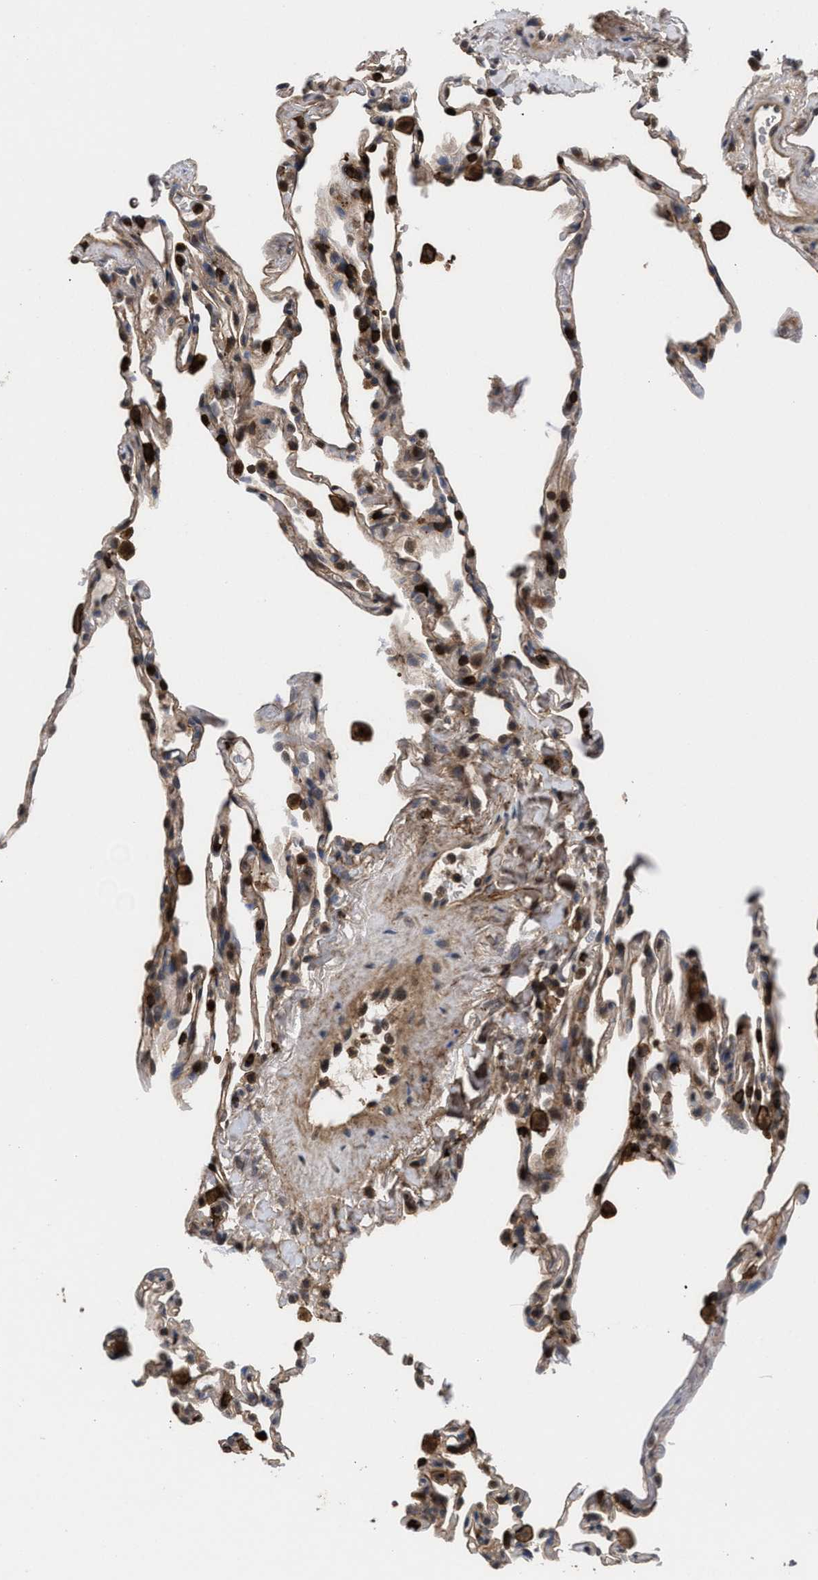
{"staining": {"intensity": "strong", "quantity": "<25%", "location": "cytoplasmic/membranous"}, "tissue": "lung", "cell_type": "Alveolar cells", "image_type": "normal", "snomed": [{"axis": "morphology", "description": "Normal tissue, NOS"}, {"axis": "topography", "description": "Lung"}], "caption": "Brown immunohistochemical staining in normal human lung shows strong cytoplasmic/membranous expression in about <25% of alveolar cells. (DAB IHC with brightfield microscopy, high magnification).", "gene": "PTPRE", "patient": {"sex": "male", "age": 59}}